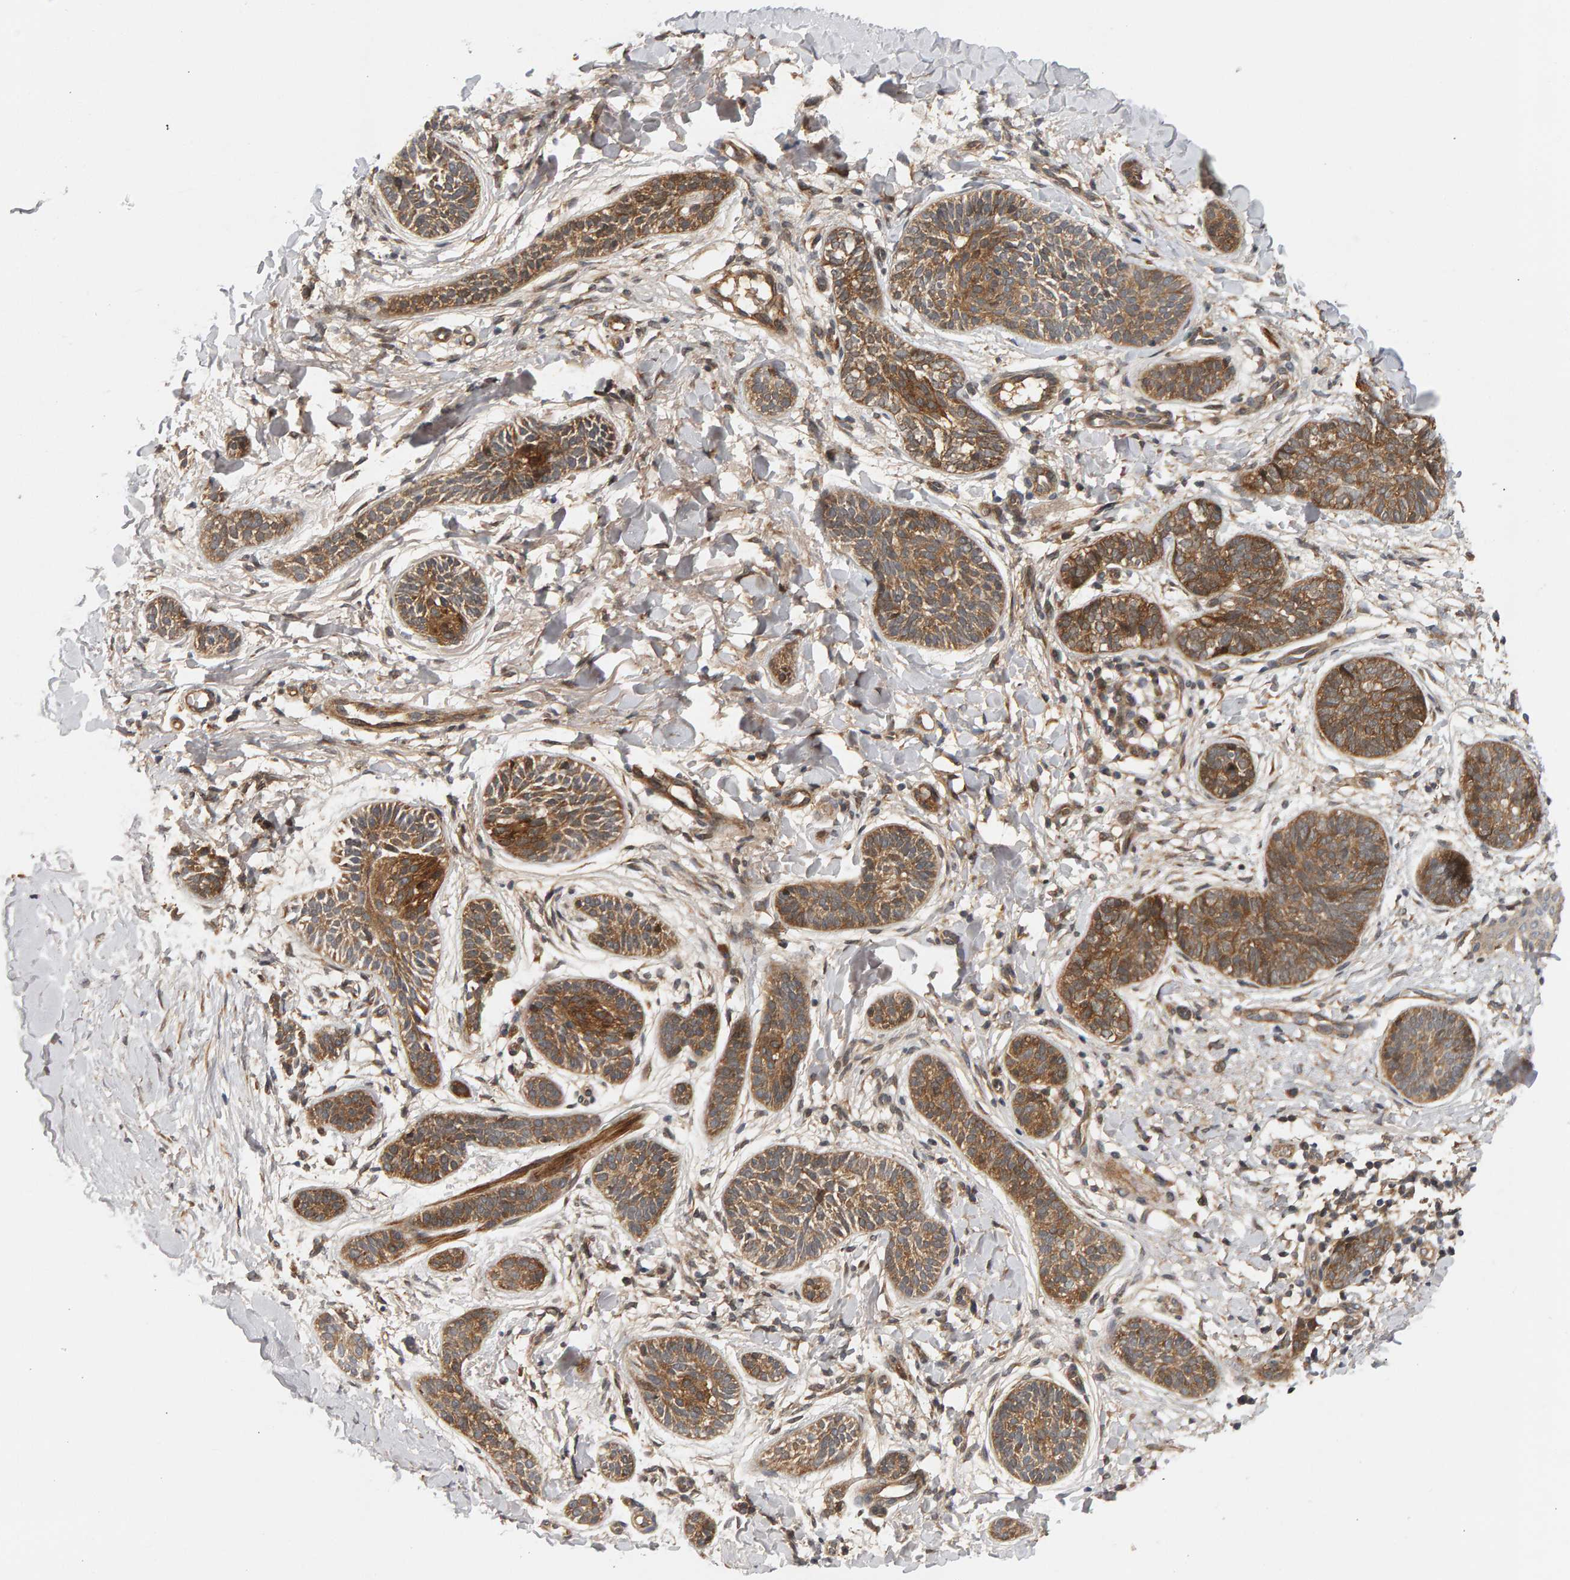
{"staining": {"intensity": "moderate", "quantity": ">75%", "location": "cytoplasmic/membranous"}, "tissue": "skin cancer", "cell_type": "Tumor cells", "image_type": "cancer", "snomed": [{"axis": "morphology", "description": "Normal tissue, NOS"}, {"axis": "morphology", "description": "Basal cell carcinoma"}, {"axis": "topography", "description": "Skin"}], "caption": "This is an image of IHC staining of basal cell carcinoma (skin), which shows moderate positivity in the cytoplasmic/membranous of tumor cells.", "gene": "BAHCC1", "patient": {"sex": "male", "age": 63}}